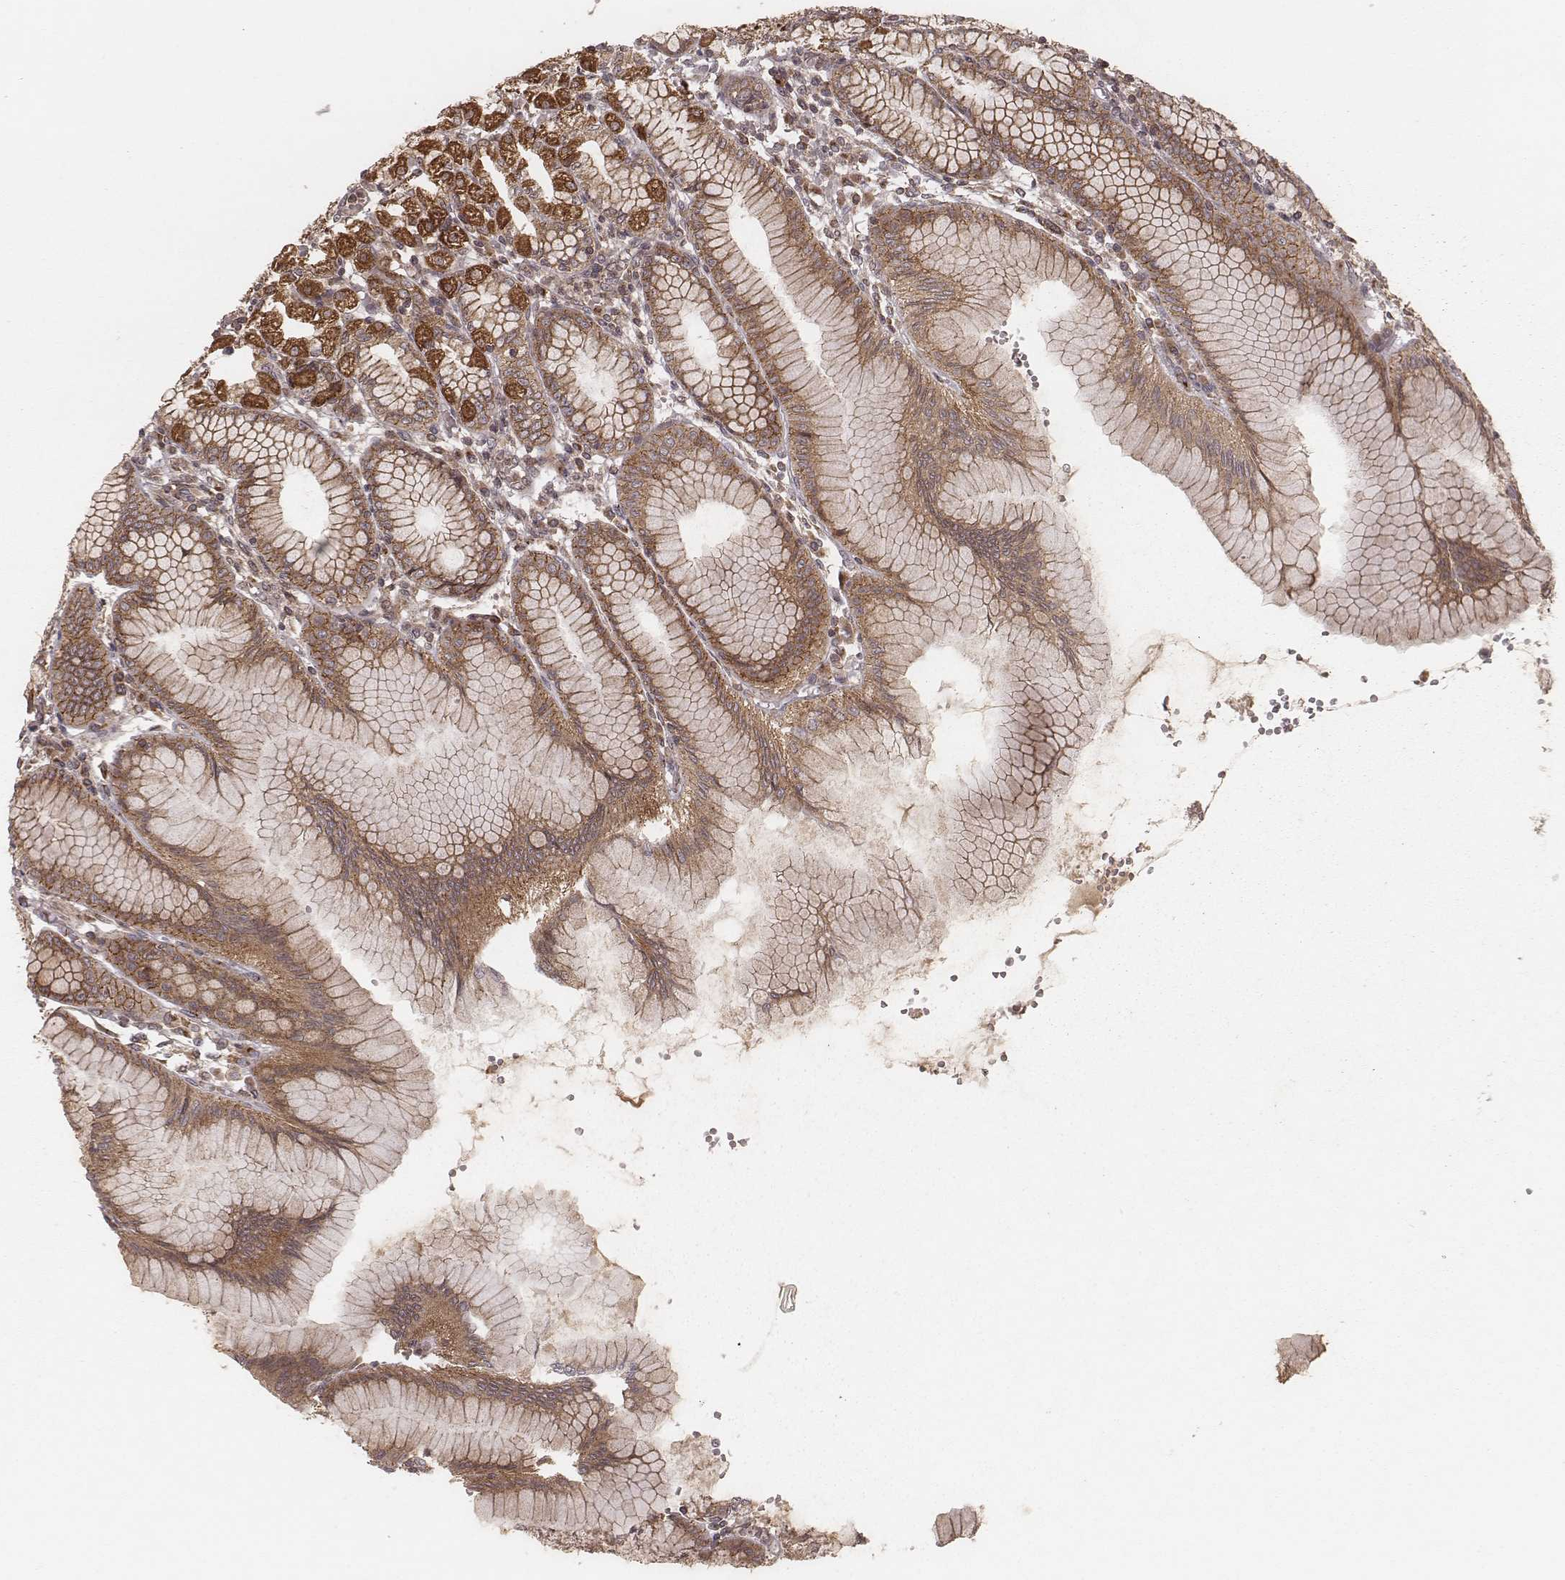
{"staining": {"intensity": "strong", "quantity": "<25%", "location": "cytoplasmic/membranous"}, "tissue": "stomach", "cell_type": "Glandular cells", "image_type": "normal", "snomed": [{"axis": "morphology", "description": "Normal tissue, NOS"}, {"axis": "topography", "description": "Skeletal muscle"}, {"axis": "topography", "description": "Stomach"}], "caption": "This image demonstrates immunohistochemistry staining of benign stomach, with medium strong cytoplasmic/membranous positivity in about <25% of glandular cells.", "gene": "MYO19", "patient": {"sex": "female", "age": 57}}